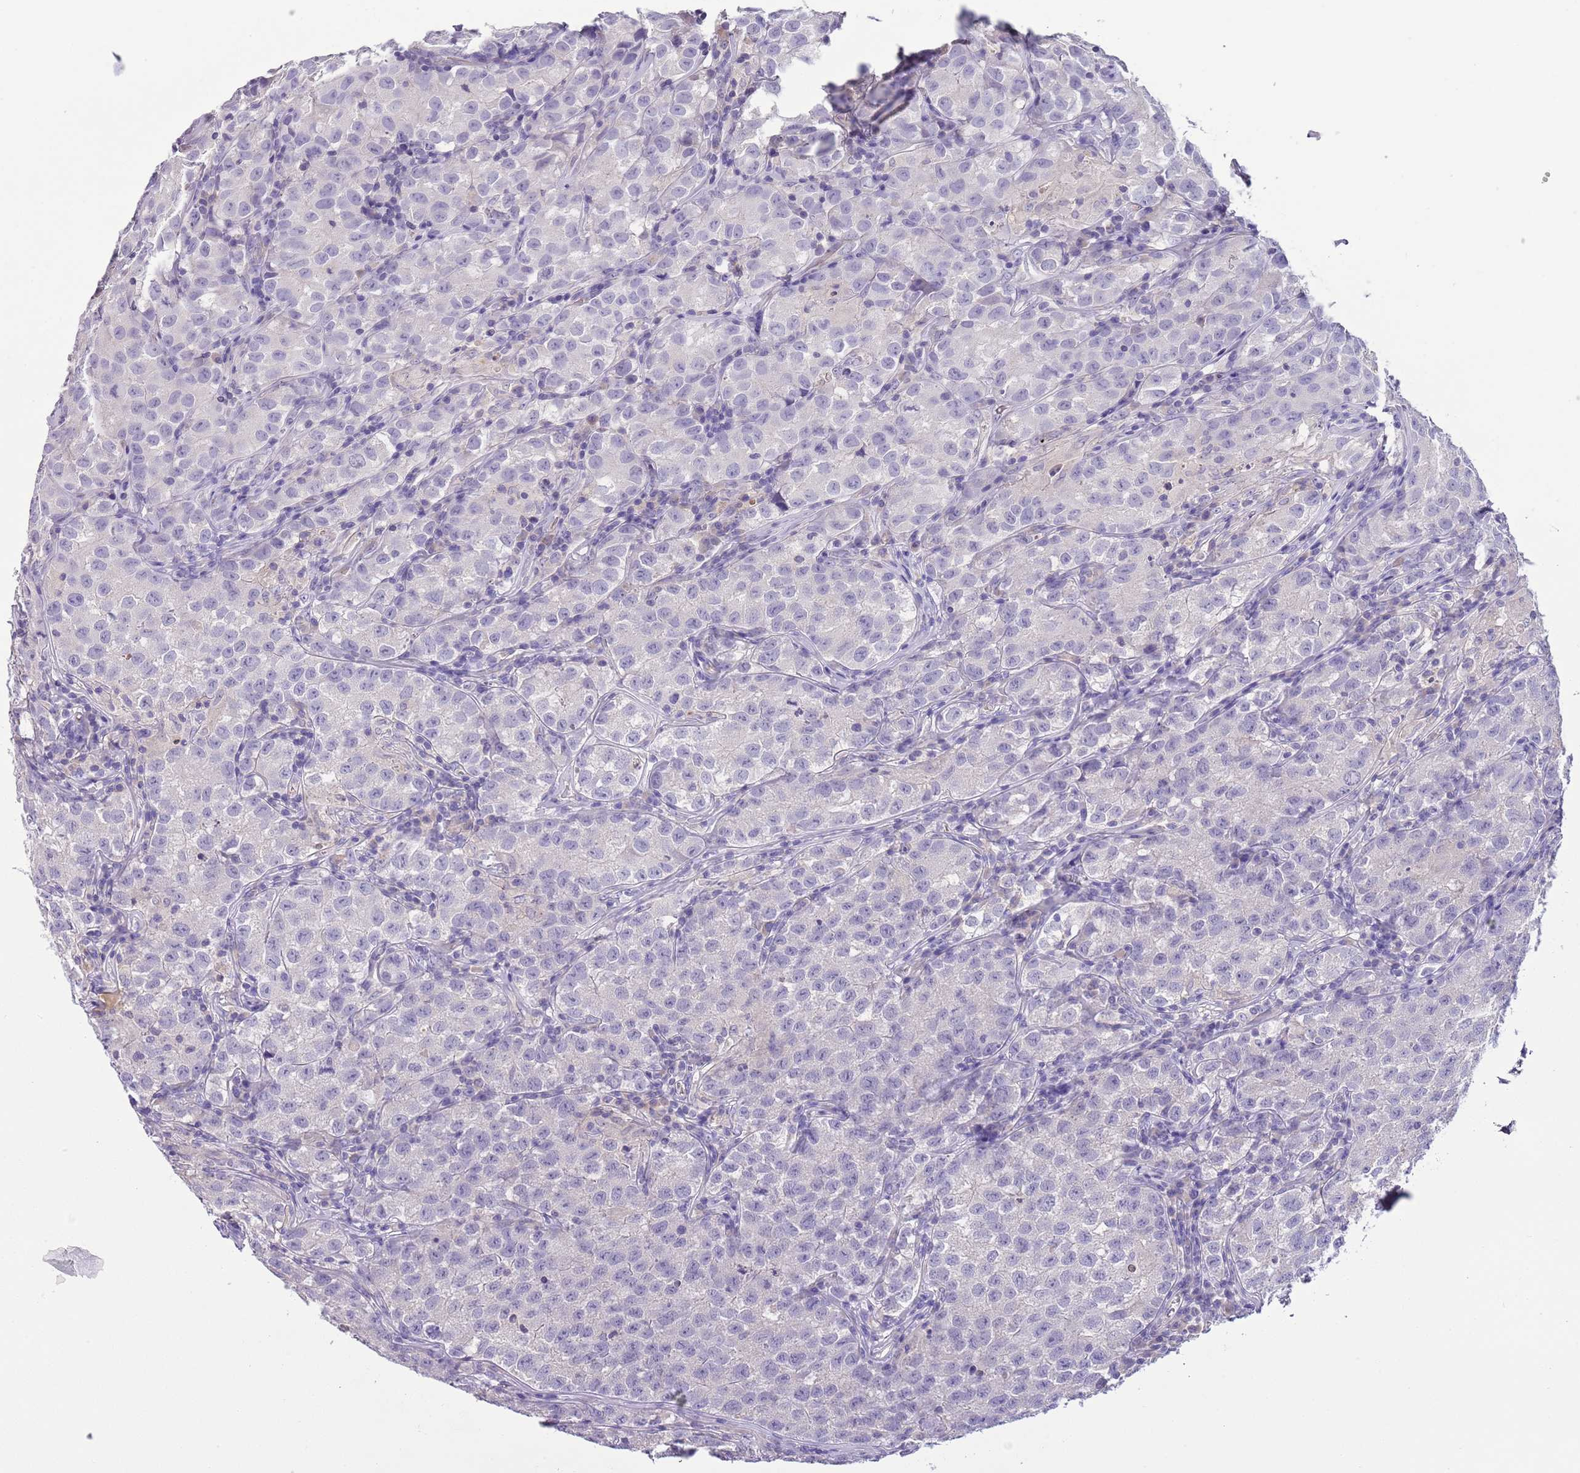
{"staining": {"intensity": "negative", "quantity": "none", "location": "none"}, "tissue": "testis cancer", "cell_type": "Tumor cells", "image_type": "cancer", "snomed": [{"axis": "morphology", "description": "Seminoma, NOS"}, {"axis": "morphology", "description": "Carcinoma, Embryonal, NOS"}, {"axis": "topography", "description": "Testis"}], "caption": "DAB (3,3'-diaminobenzidine) immunohistochemical staining of testis embryonal carcinoma shows no significant positivity in tumor cells.", "gene": "HES3", "patient": {"sex": "male", "age": 43}}